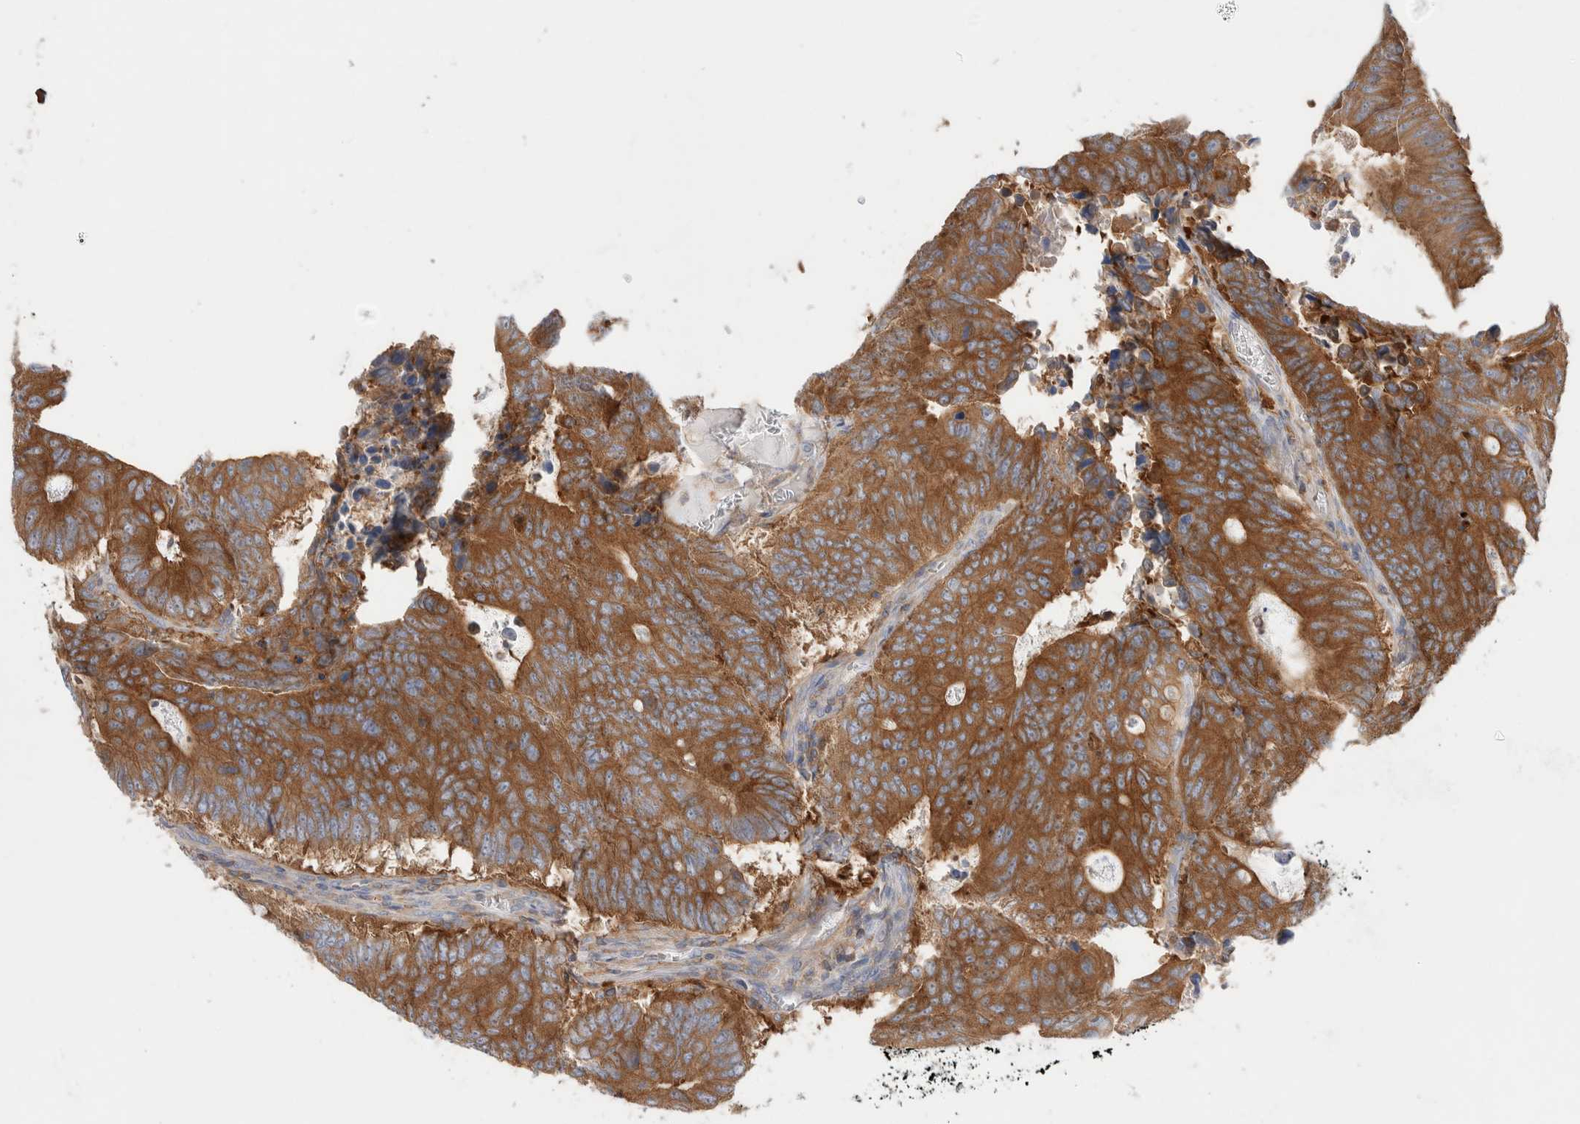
{"staining": {"intensity": "strong", "quantity": ">75%", "location": "cytoplasmic/membranous"}, "tissue": "colorectal cancer", "cell_type": "Tumor cells", "image_type": "cancer", "snomed": [{"axis": "morphology", "description": "Adenocarcinoma, NOS"}, {"axis": "topography", "description": "Colon"}], "caption": "The image reveals immunohistochemical staining of adenocarcinoma (colorectal). There is strong cytoplasmic/membranous staining is identified in about >75% of tumor cells.", "gene": "KLHL14", "patient": {"sex": "male", "age": 87}}